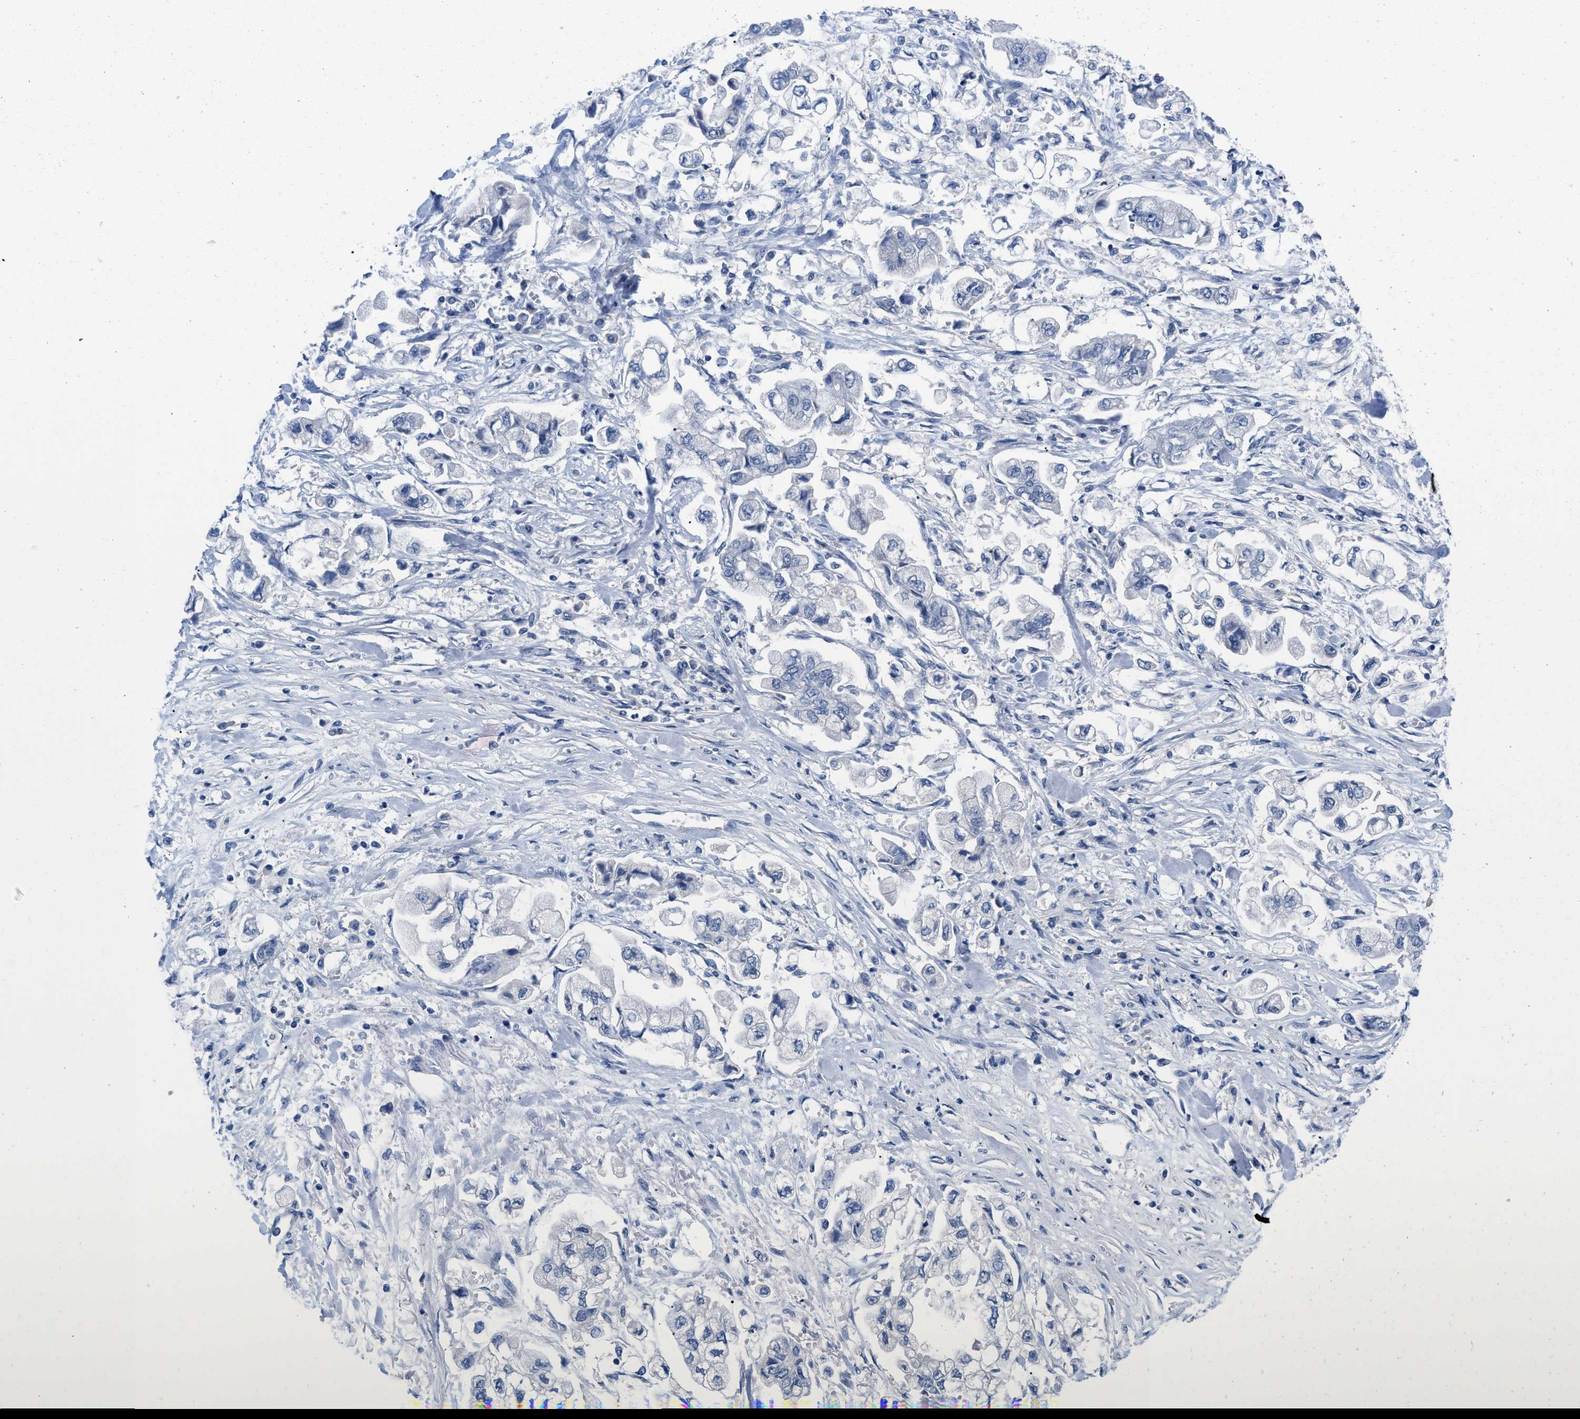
{"staining": {"intensity": "negative", "quantity": "none", "location": "none"}, "tissue": "stomach cancer", "cell_type": "Tumor cells", "image_type": "cancer", "snomed": [{"axis": "morphology", "description": "Normal tissue, NOS"}, {"axis": "morphology", "description": "Adenocarcinoma, NOS"}, {"axis": "topography", "description": "Stomach"}], "caption": "Immunohistochemistry histopathology image of human stomach cancer stained for a protein (brown), which shows no positivity in tumor cells.", "gene": "PYY", "patient": {"sex": "male", "age": 62}}